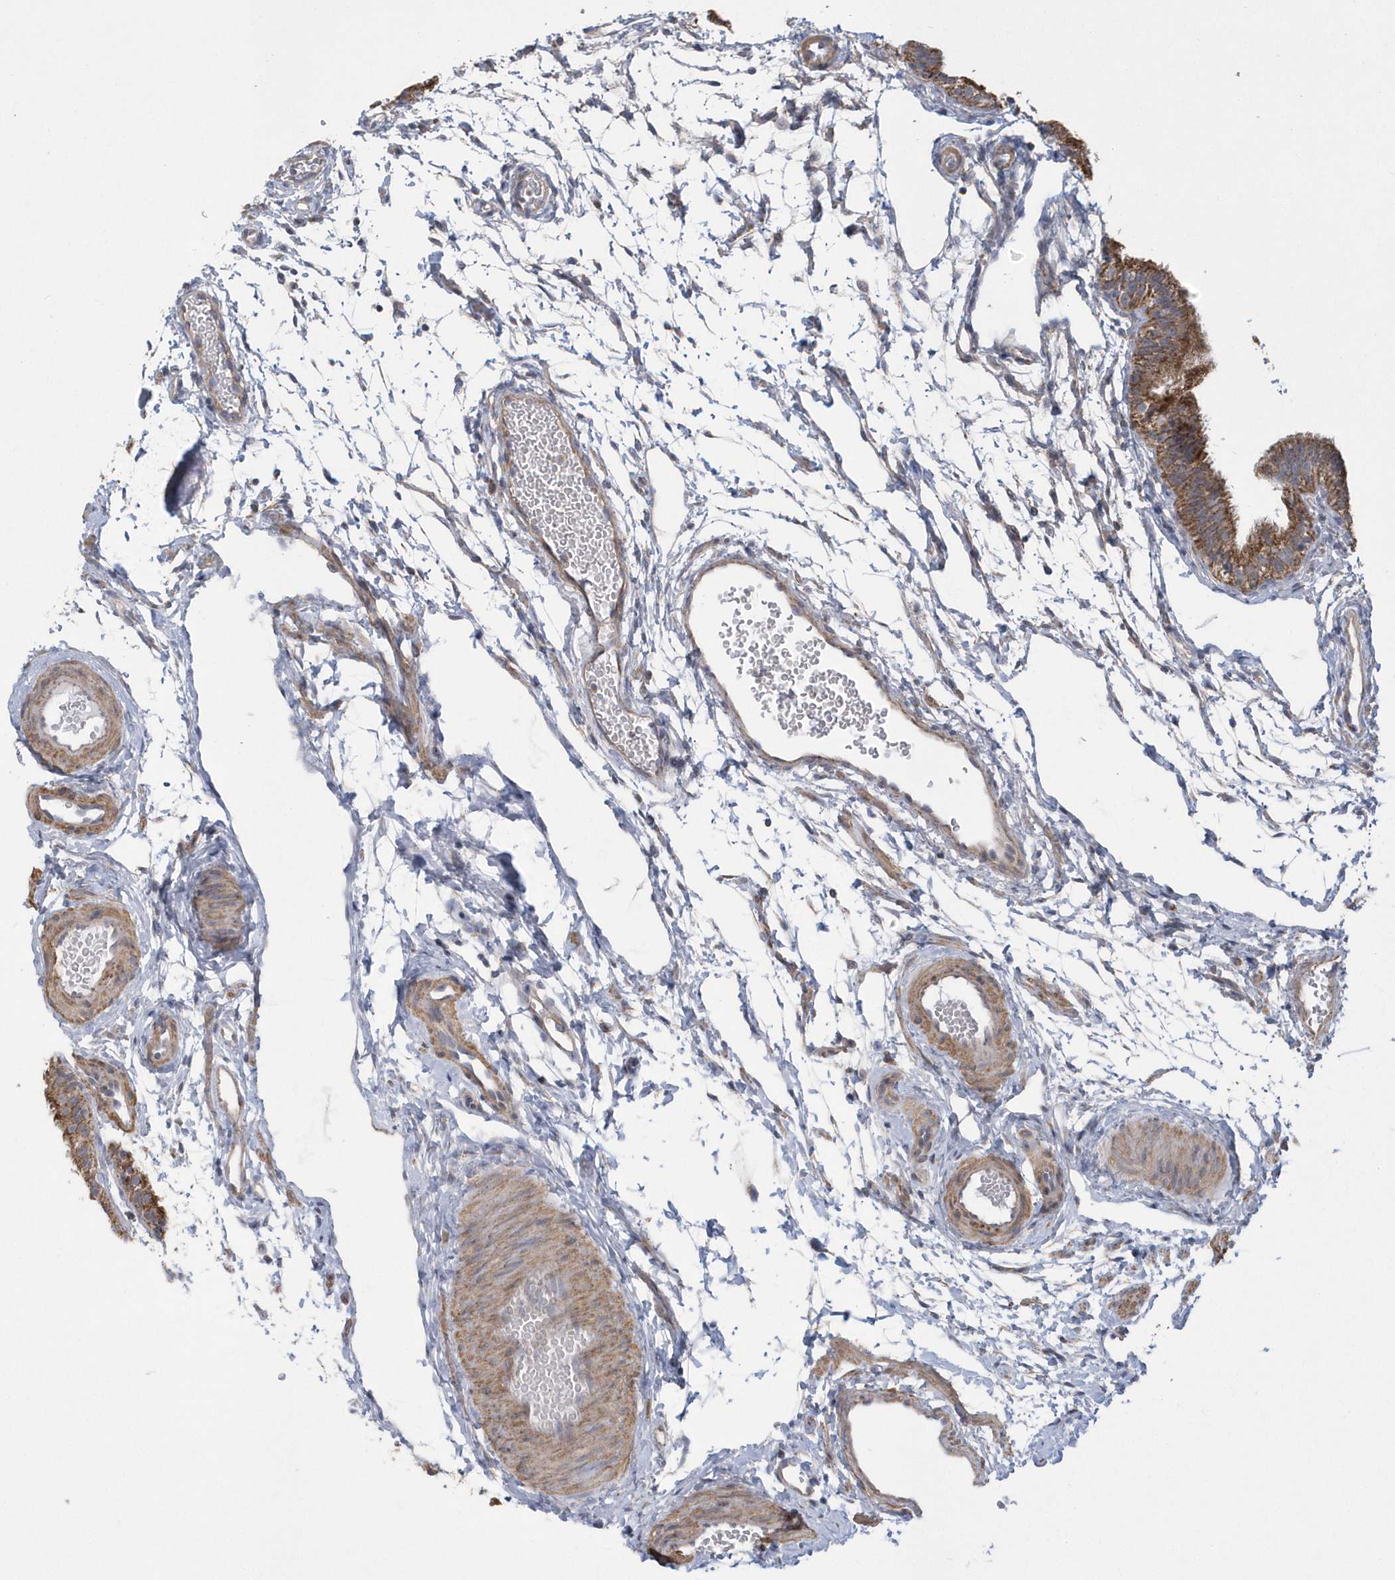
{"staining": {"intensity": "moderate", "quantity": ">75%", "location": "cytoplasmic/membranous"}, "tissue": "fallopian tube", "cell_type": "Glandular cells", "image_type": "normal", "snomed": [{"axis": "morphology", "description": "Normal tissue, NOS"}, {"axis": "topography", "description": "Fallopian tube"}], "caption": "A medium amount of moderate cytoplasmic/membranous positivity is appreciated in approximately >75% of glandular cells in unremarkable fallopian tube. (DAB = brown stain, brightfield microscopy at high magnification).", "gene": "SLX9", "patient": {"sex": "female", "age": 35}}